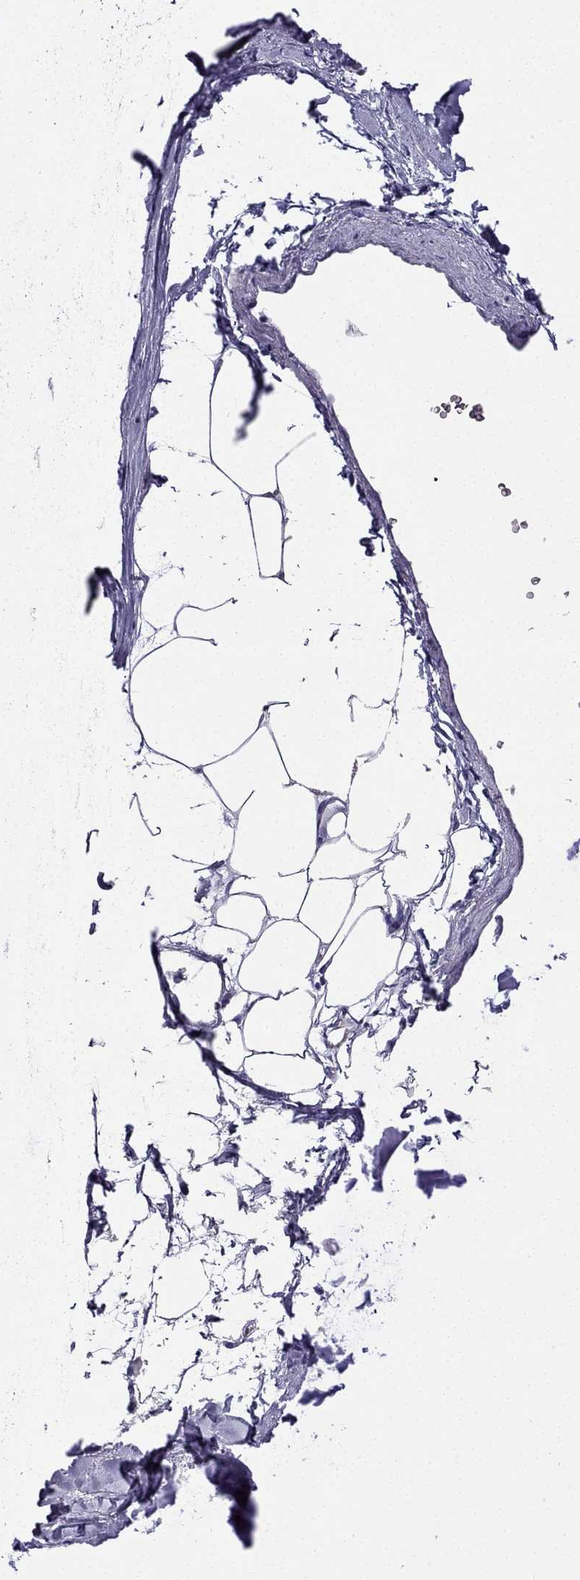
{"staining": {"intensity": "negative", "quantity": "none", "location": "none"}, "tissue": "adipose tissue", "cell_type": "Adipocytes", "image_type": "normal", "snomed": [{"axis": "morphology", "description": "Normal tissue, NOS"}, {"axis": "topography", "description": "Cartilage tissue"}, {"axis": "topography", "description": "Bronchus"}], "caption": "This is a micrograph of immunohistochemistry staining of benign adipose tissue, which shows no expression in adipocytes.", "gene": "KCNJ10", "patient": {"sex": "male", "age": 58}}